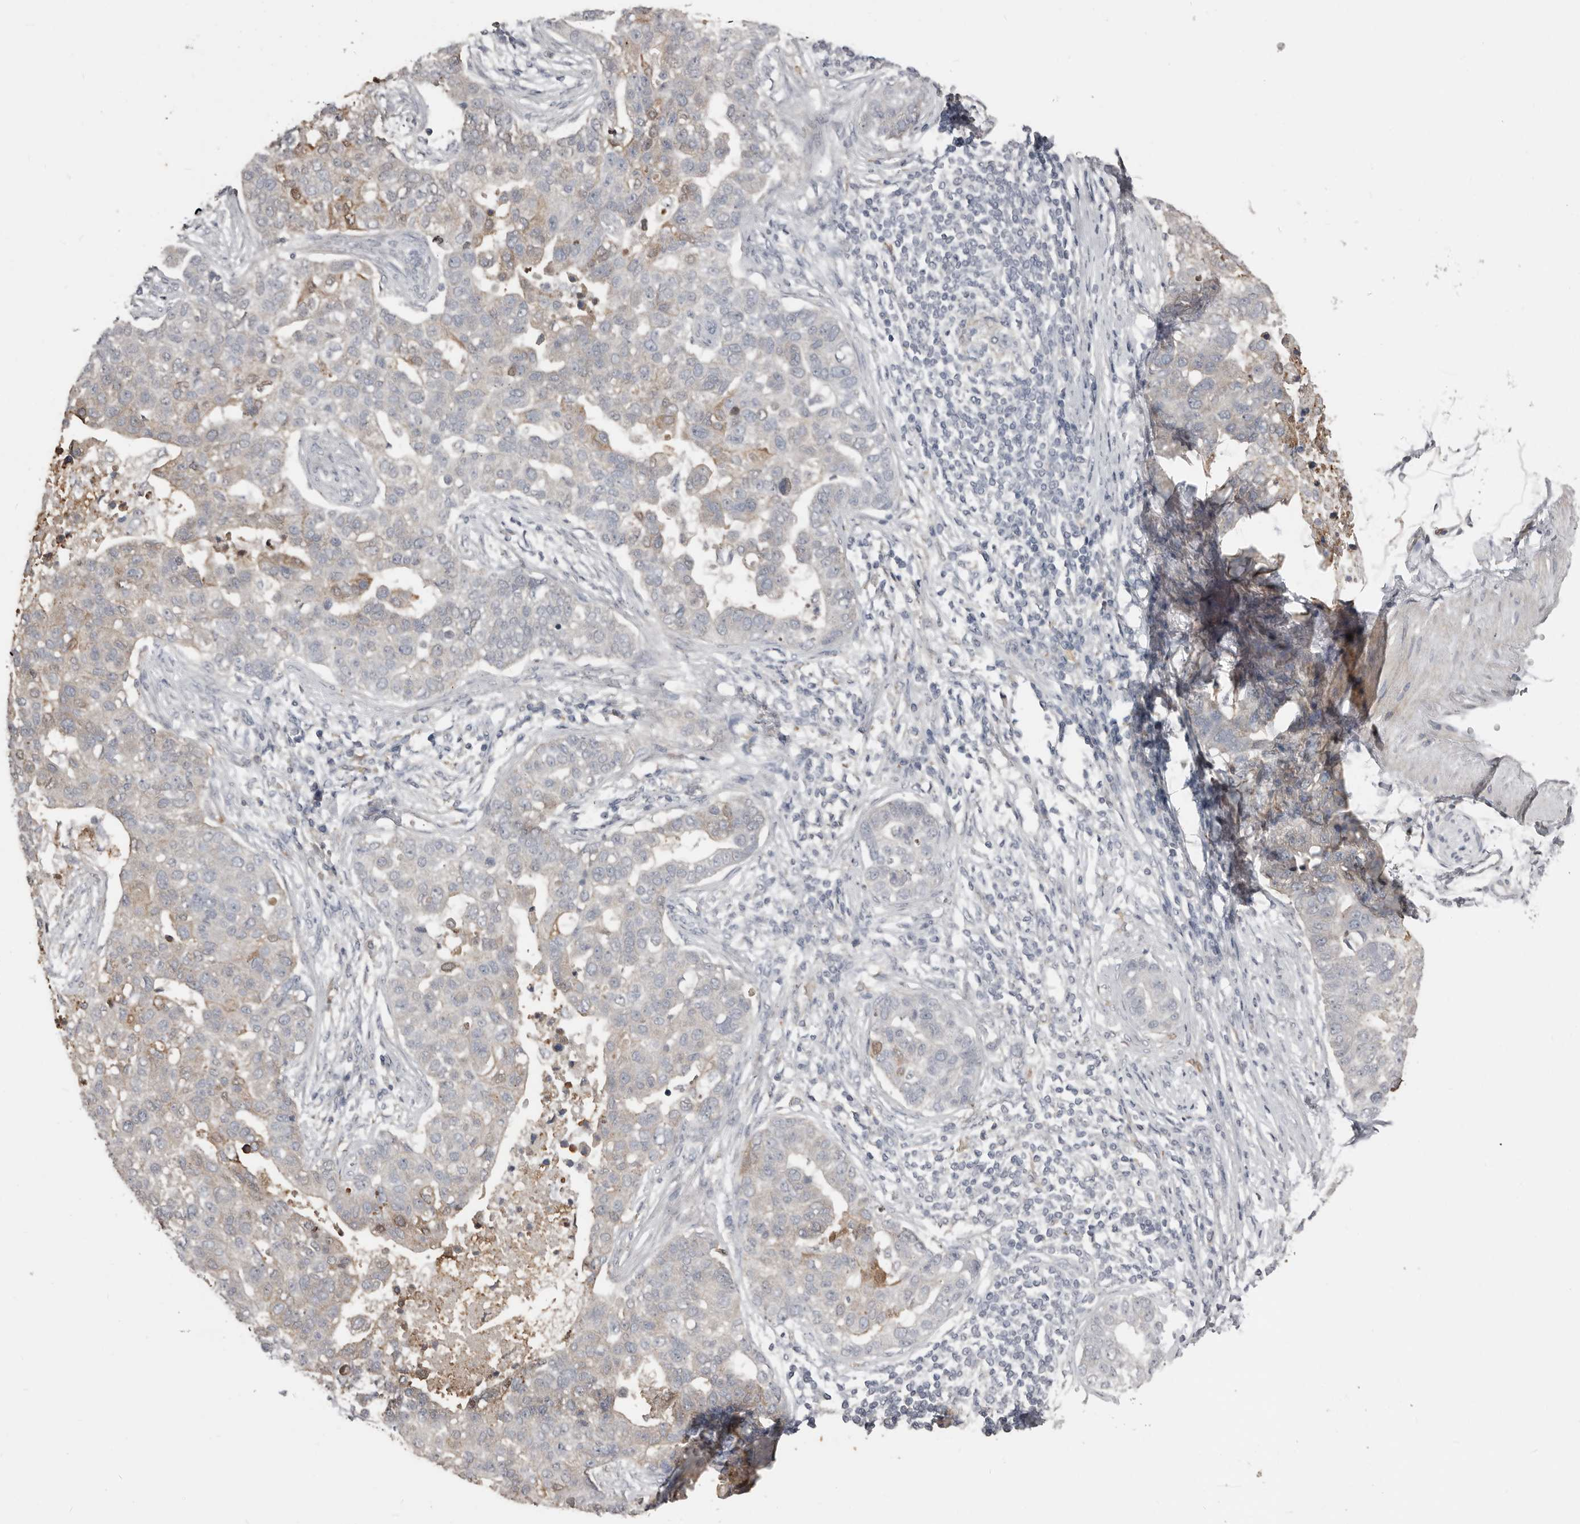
{"staining": {"intensity": "weak", "quantity": "<25%", "location": "cytoplasmic/membranous"}, "tissue": "pancreatic cancer", "cell_type": "Tumor cells", "image_type": "cancer", "snomed": [{"axis": "morphology", "description": "Adenocarcinoma, NOS"}, {"axis": "topography", "description": "Pancreas"}], "caption": "High magnification brightfield microscopy of pancreatic cancer stained with DAB (brown) and counterstained with hematoxylin (blue): tumor cells show no significant staining. (Brightfield microscopy of DAB IHC at high magnification).", "gene": "KCNJ8", "patient": {"sex": "female", "age": 61}}